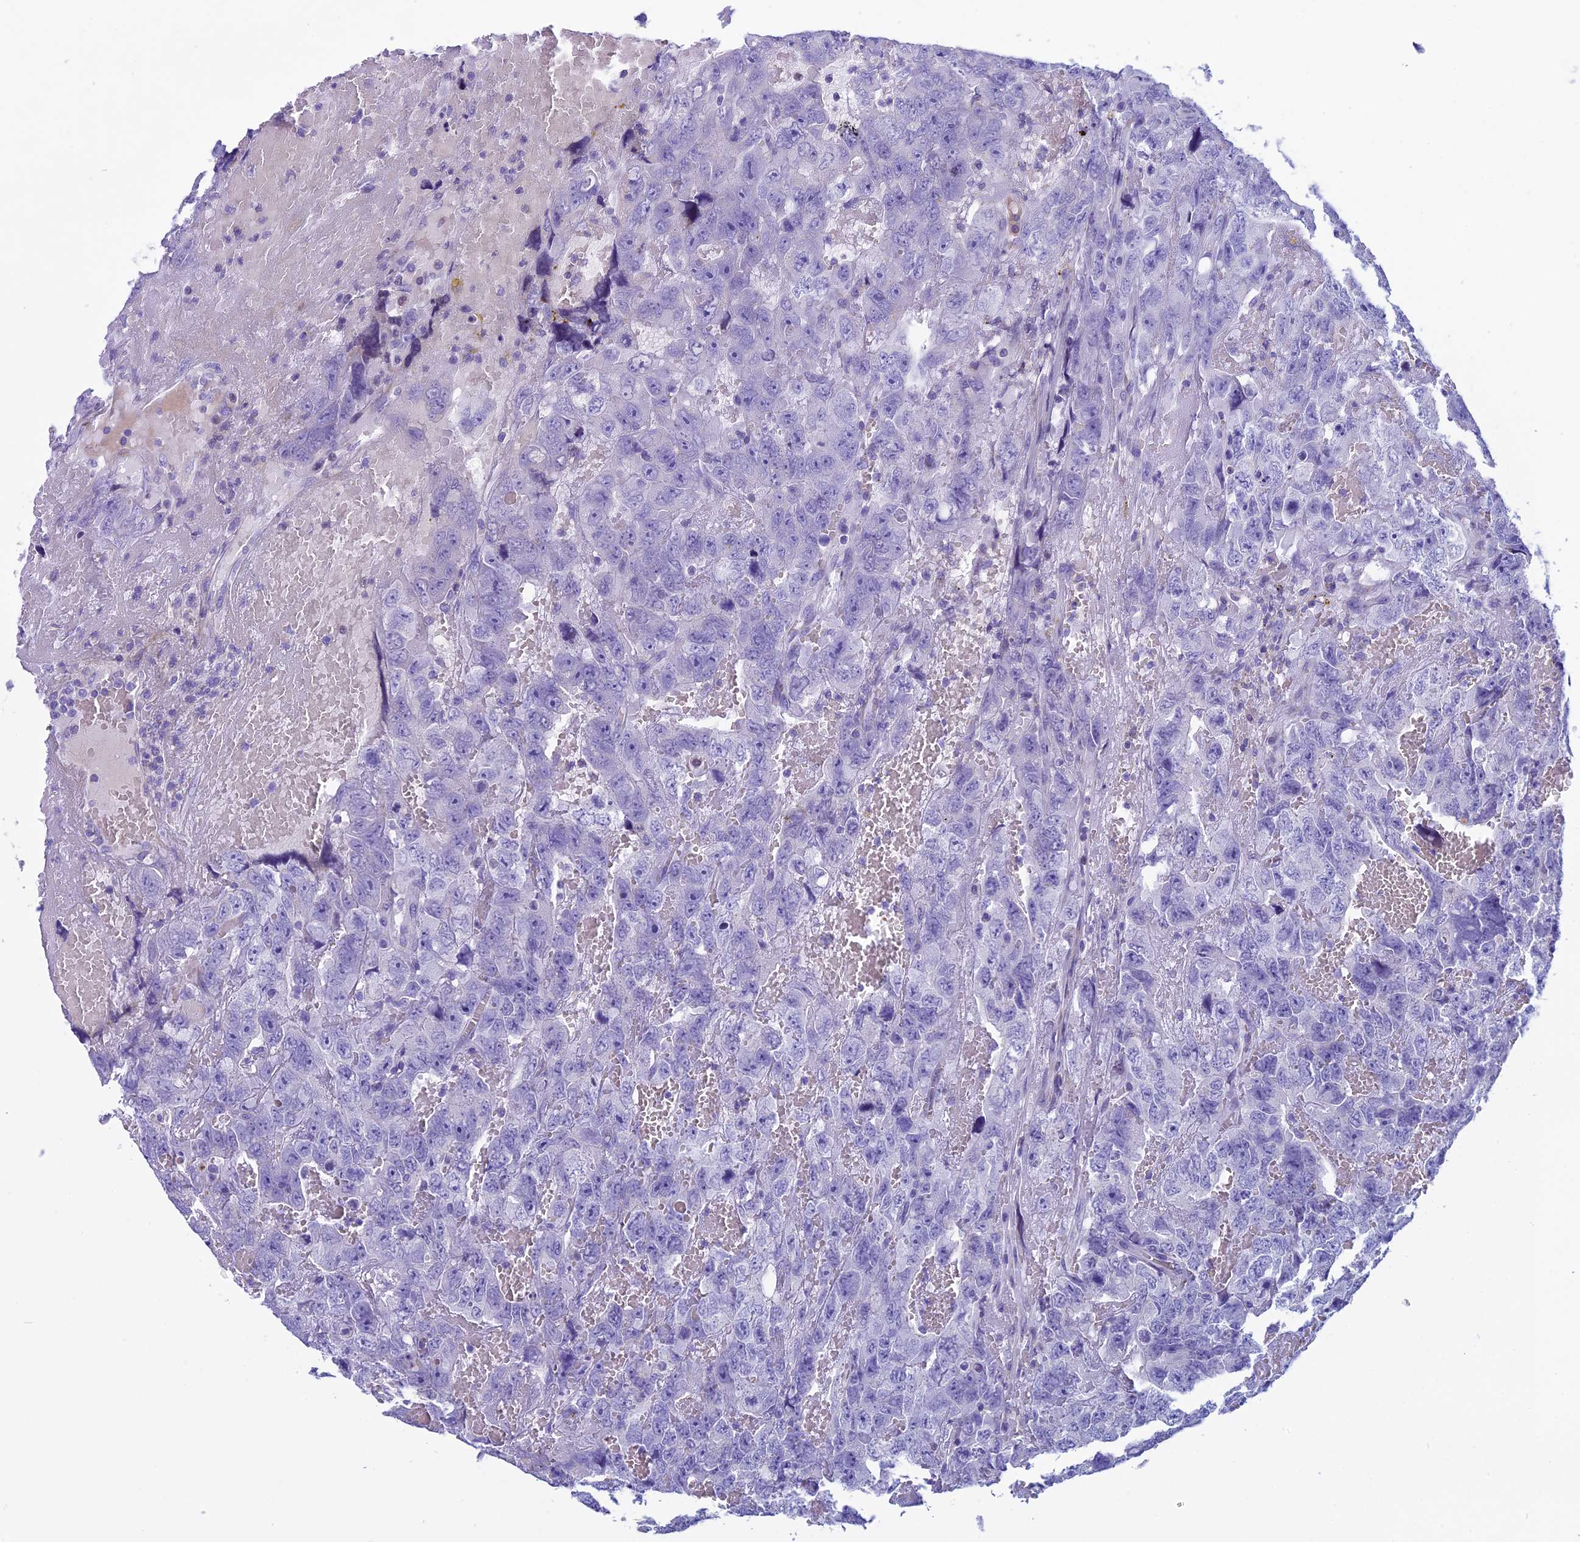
{"staining": {"intensity": "negative", "quantity": "none", "location": "none"}, "tissue": "testis cancer", "cell_type": "Tumor cells", "image_type": "cancer", "snomed": [{"axis": "morphology", "description": "Carcinoma, Embryonal, NOS"}, {"axis": "topography", "description": "Testis"}], "caption": "Image shows no protein positivity in tumor cells of embryonal carcinoma (testis) tissue.", "gene": "ZNF563", "patient": {"sex": "male", "age": 45}}